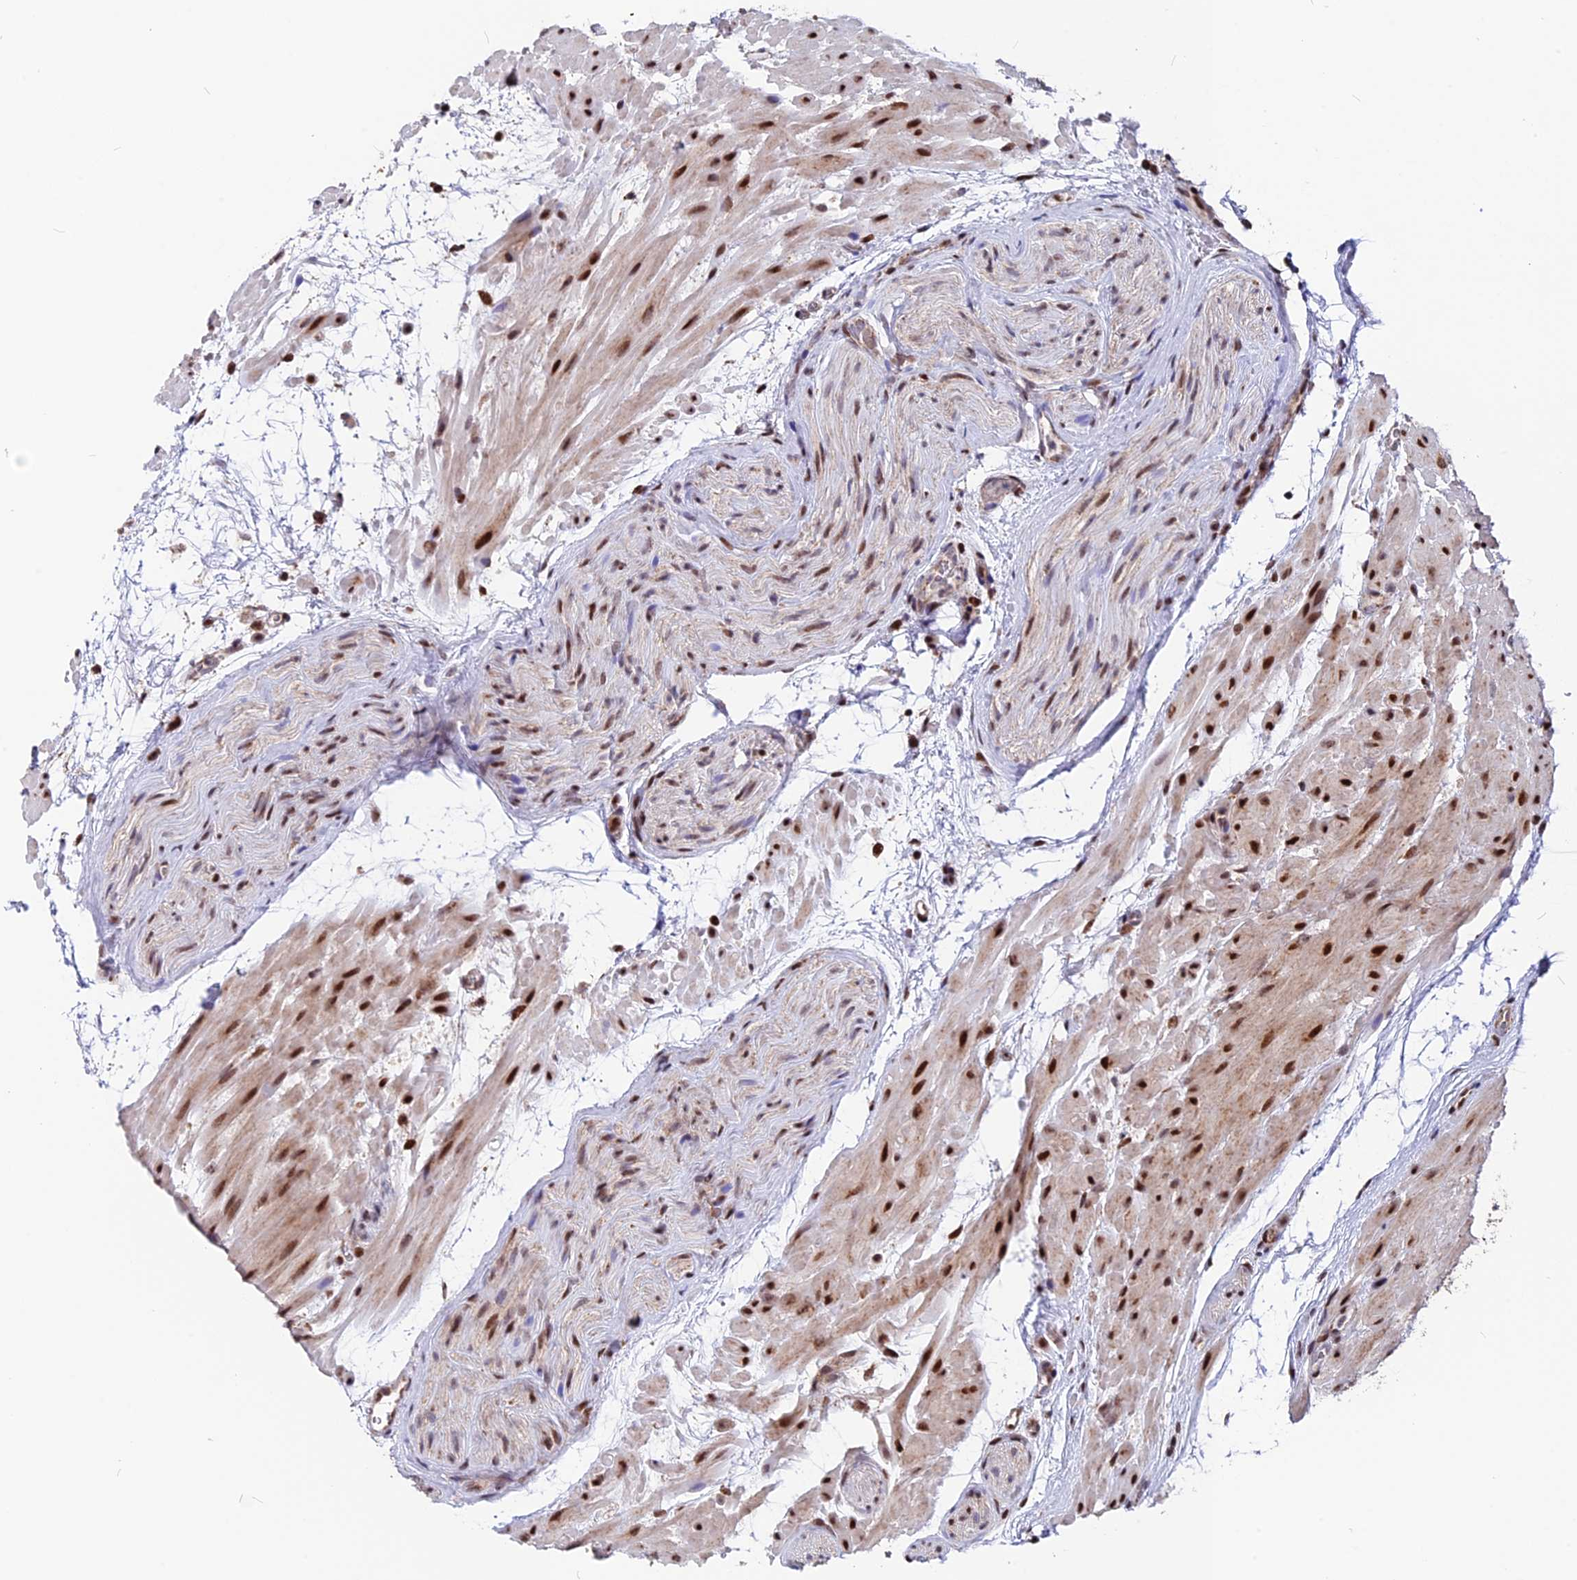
{"staining": {"intensity": "strong", "quantity": ">75%", "location": "nuclear"}, "tissue": "seminal vesicle", "cell_type": "Glandular cells", "image_type": "normal", "snomed": [{"axis": "morphology", "description": "Normal tissue, NOS"}, {"axis": "topography", "description": "Seminal veicle"}, {"axis": "topography", "description": "Peripheral nerve tissue"}], "caption": "Seminal vesicle stained with a brown dye reveals strong nuclear positive positivity in approximately >75% of glandular cells.", "gene": "FAM174C", "patient": {"sex": "male", "age": 63}}